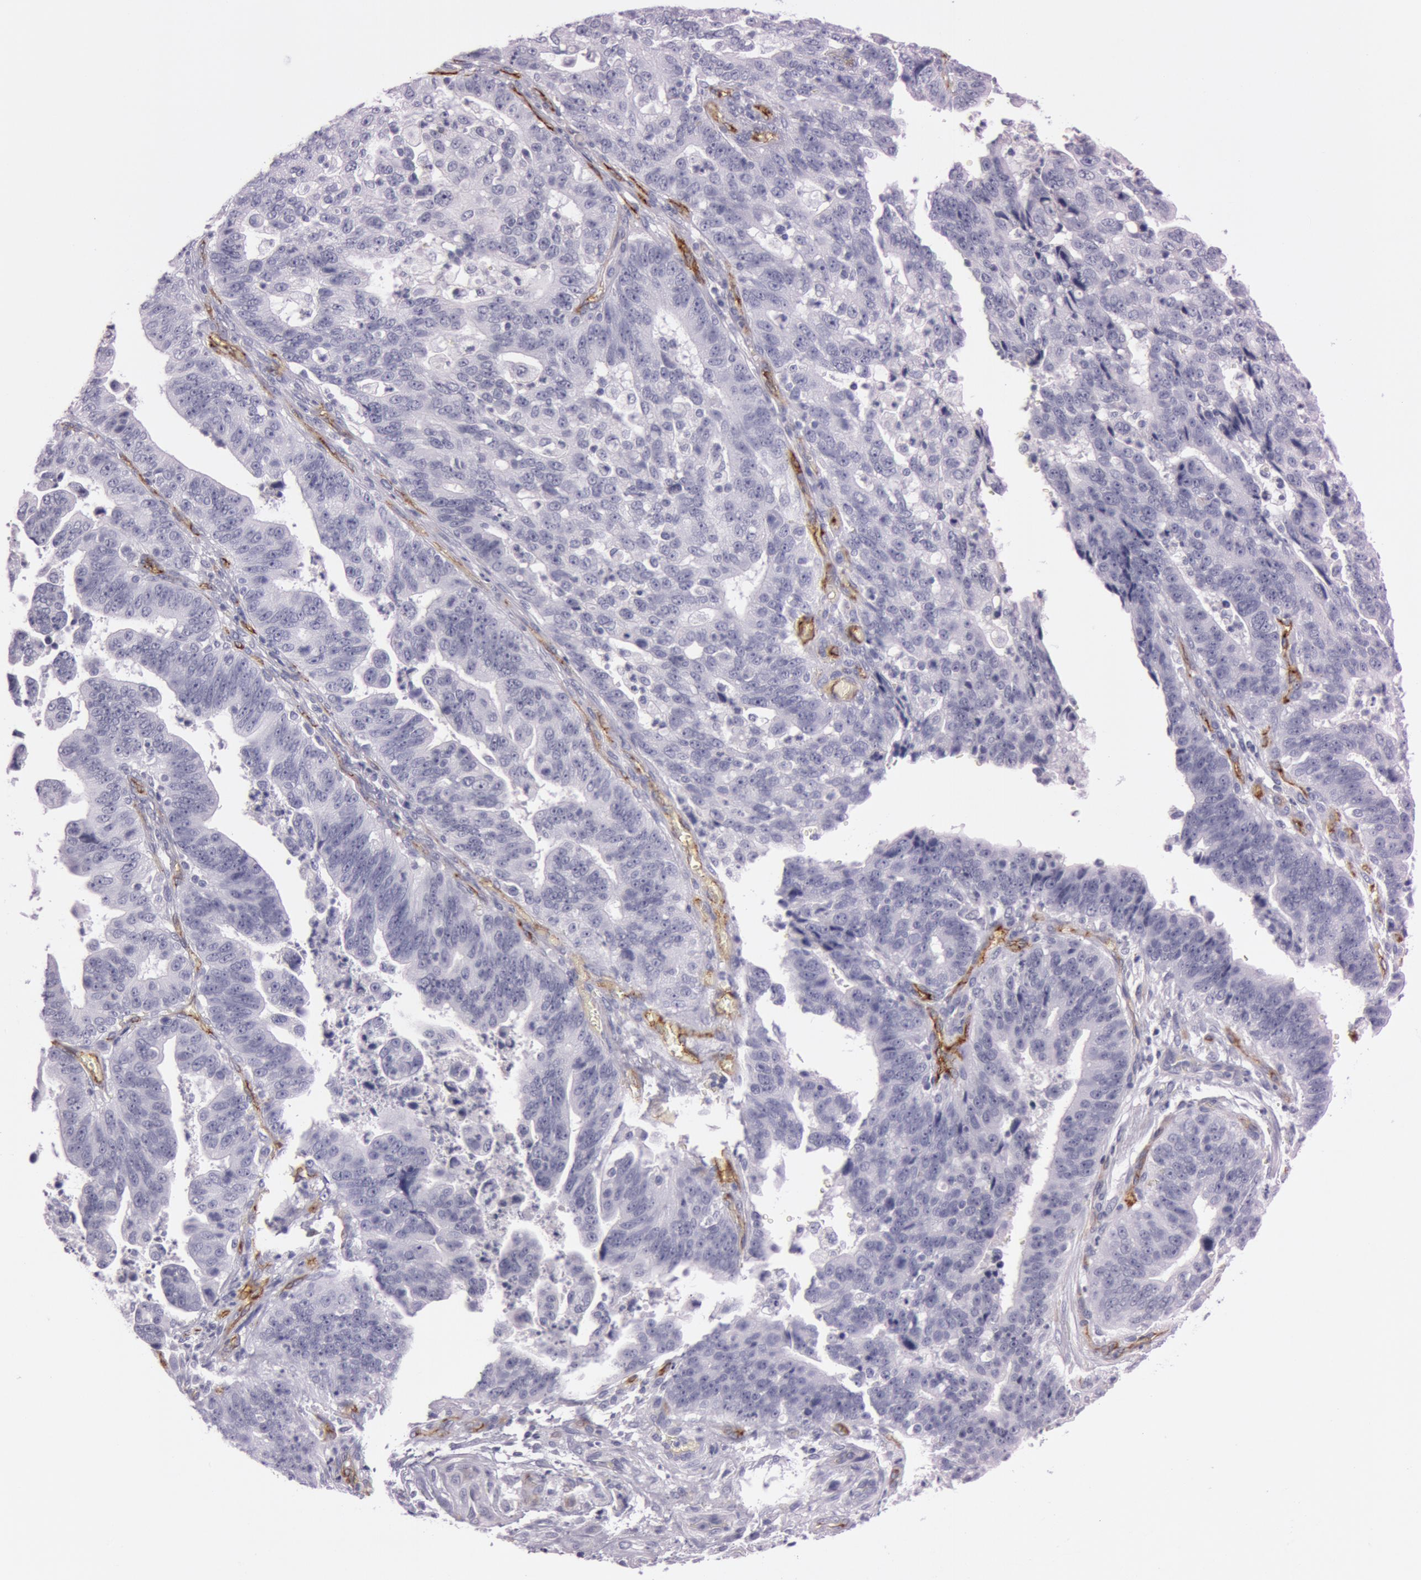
{"staining": {"intensity": "negative", "quantity": "none", "location": "none"}, "tissue": "stomach cancer", "cell_type": "Tumor cells", "image_type": "cancer", "snomed": [{"axis": "morphology", "description": "Adenocarcinoma, NOS"}, {"axis": "topography", "description": "Stomach, upper"}], "caption": "High magnification brightfield microscopy of stomach cancer stained with DAB (brown) and counterstained with hematoxylin (blue): tumor cells show no significant staining. (Immunohistochemistry, brightfield microscopy, high magnification).", "gene": "FOLH1", "patient": {"sex": "female", "age": 50}}